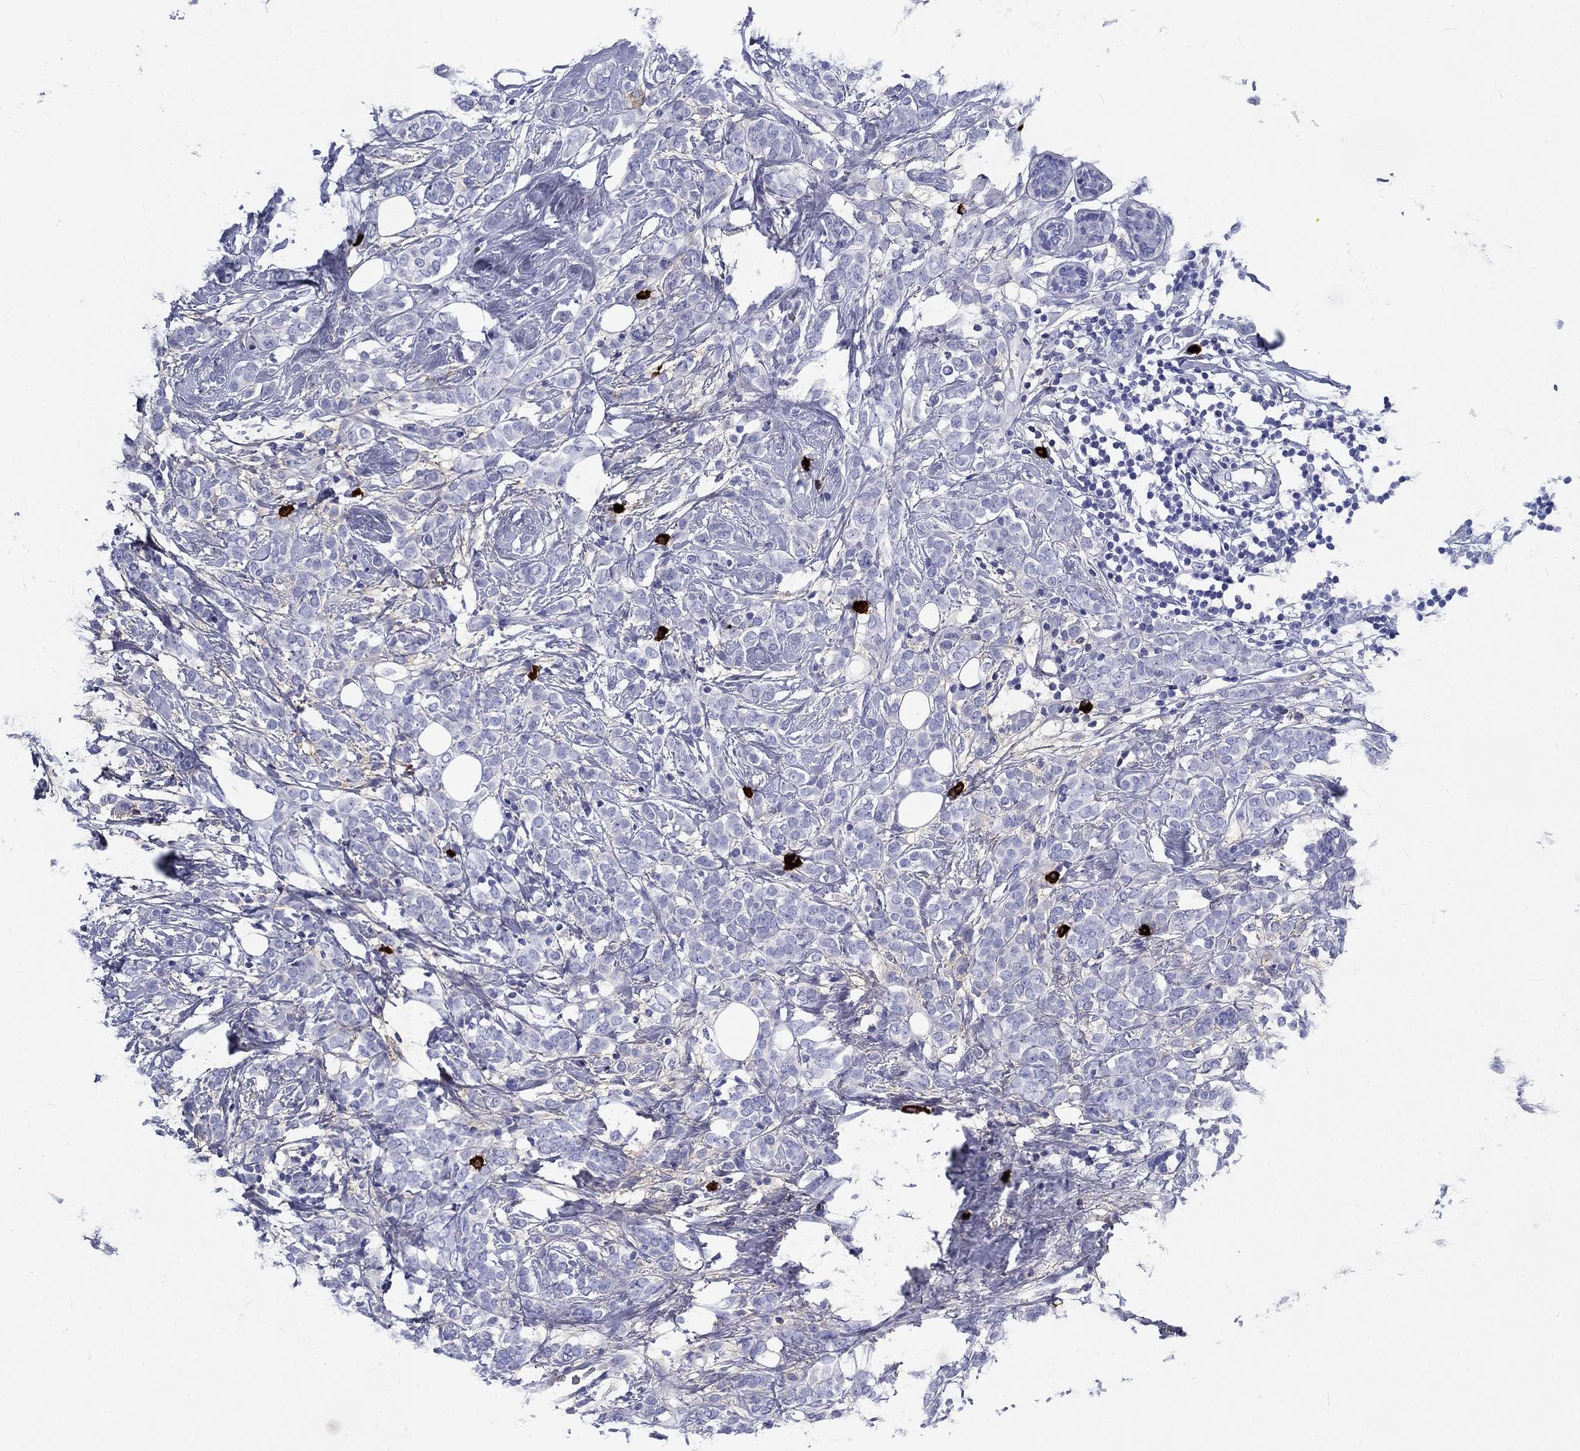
{"staining": {"intensity": "negative", "quantity": "none", "location": "none"}, "tissue": "breast cancer", "cell_type": "Tumor cells", "image_type": "cancer", "snomed": [{"axis": "morphology", "description": "Lobular carcinoma"}, {"axis": "topography", "description": "Breast"}], "caption": "Immunohistochemical staining of human breast cancer demonstrates no significant expression in tumor cells. (Brightfield microscopy of DAB immunohistochemistry at high magnification).", "gene": "CD40LG", "patient": {"sex": "female", "age": 49}}